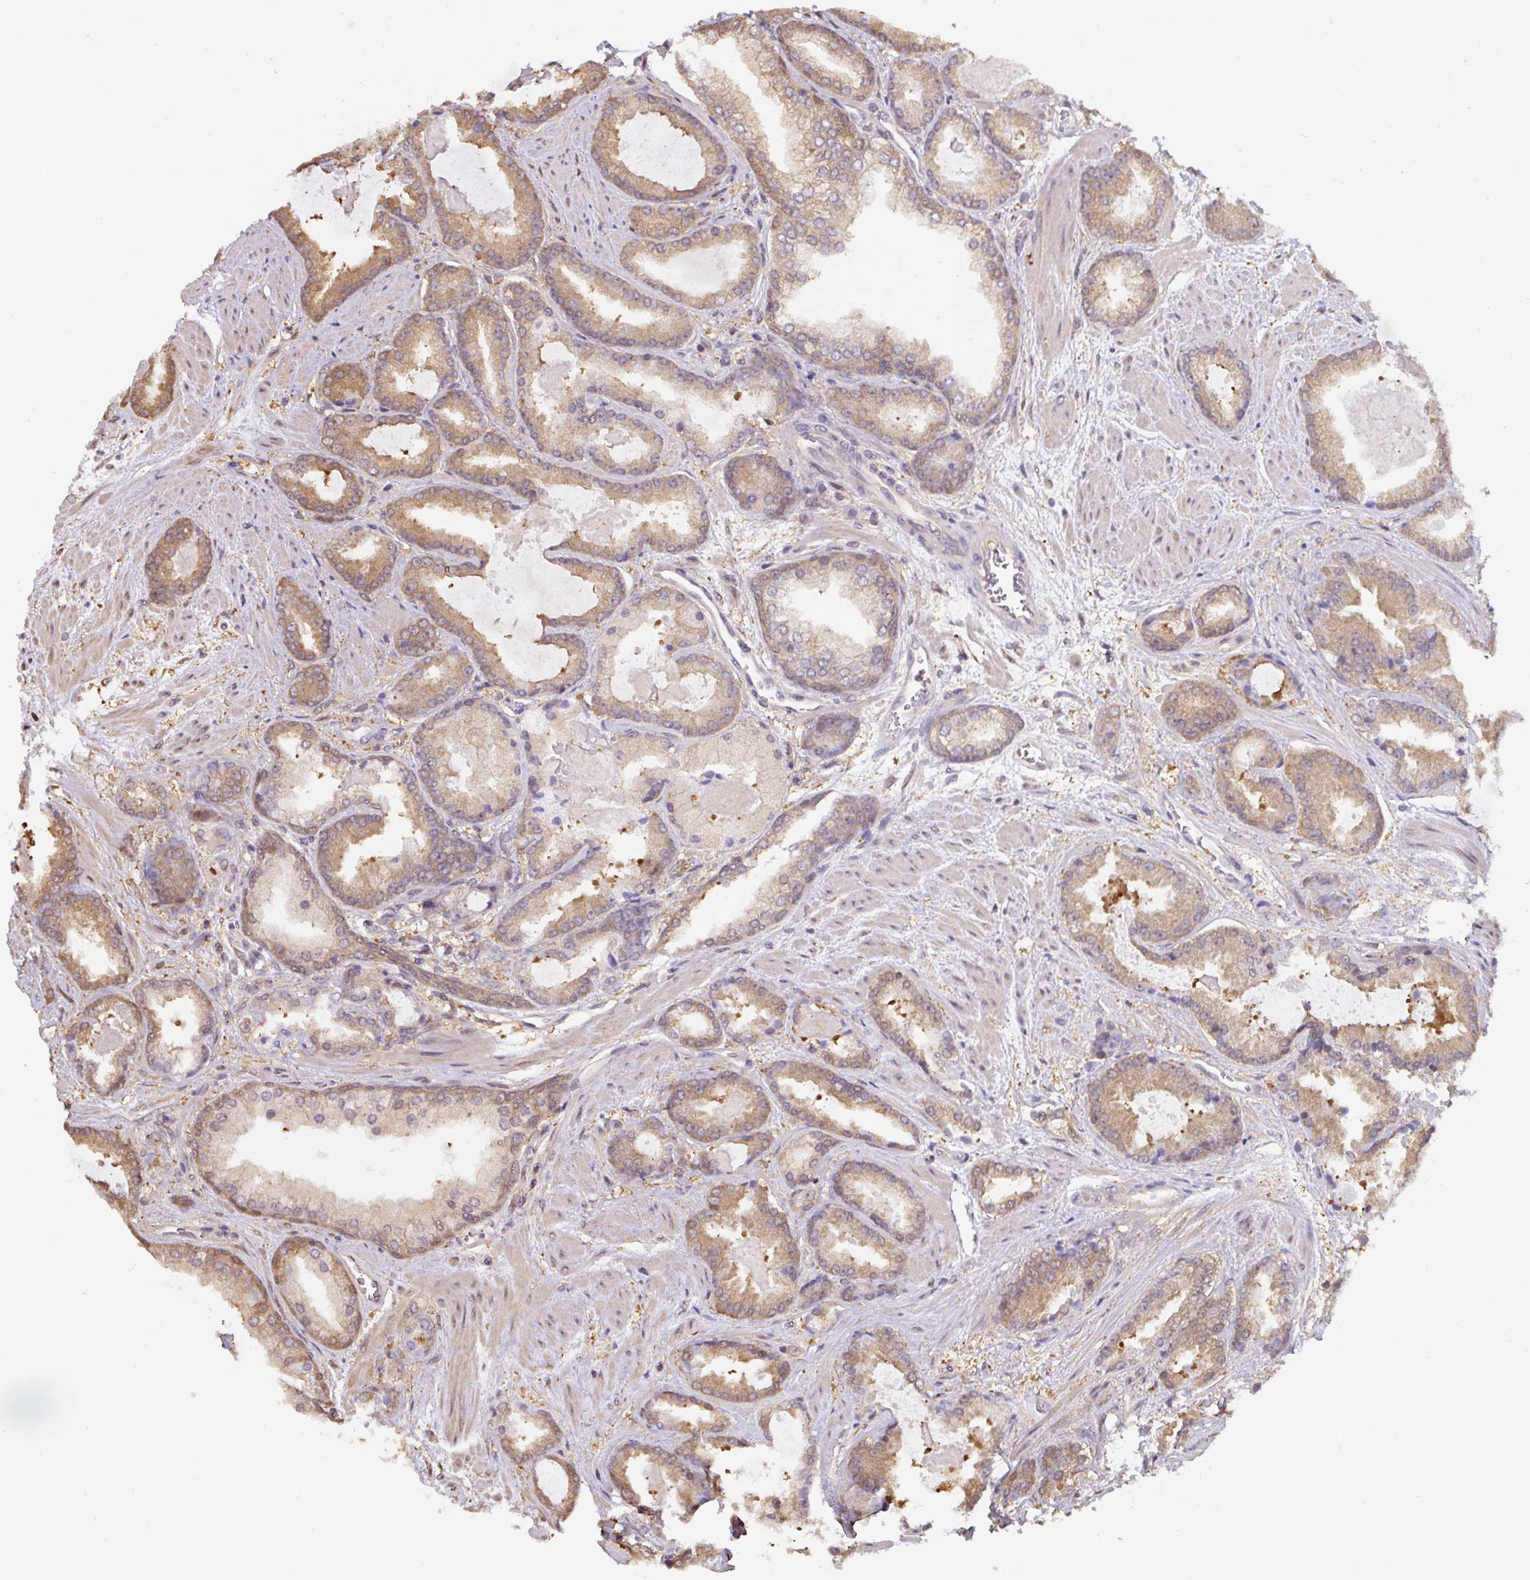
{"staining": {"intensity": "moderate", "quantity": ">75%", "location": "cytoplasmic/membranous"}, "tissue": "prostate cancer", "cell_type": "Tumor cells", "image_type": "cancer", "snomed": [{"axis": "morphology", "description": "Adenocarcinoma, Low grade"}, {"axis": "topography", "description": "Prostate"}], "caption": "The photomicrograph demonstrates staining of prostate adenocarcinoma (low-grade), revealing moderate cytoplasmic/membranous protein staining (brown color) within tumor cells.", "gene": "ST13", "patient": {"sex": "male", "age": 62}}